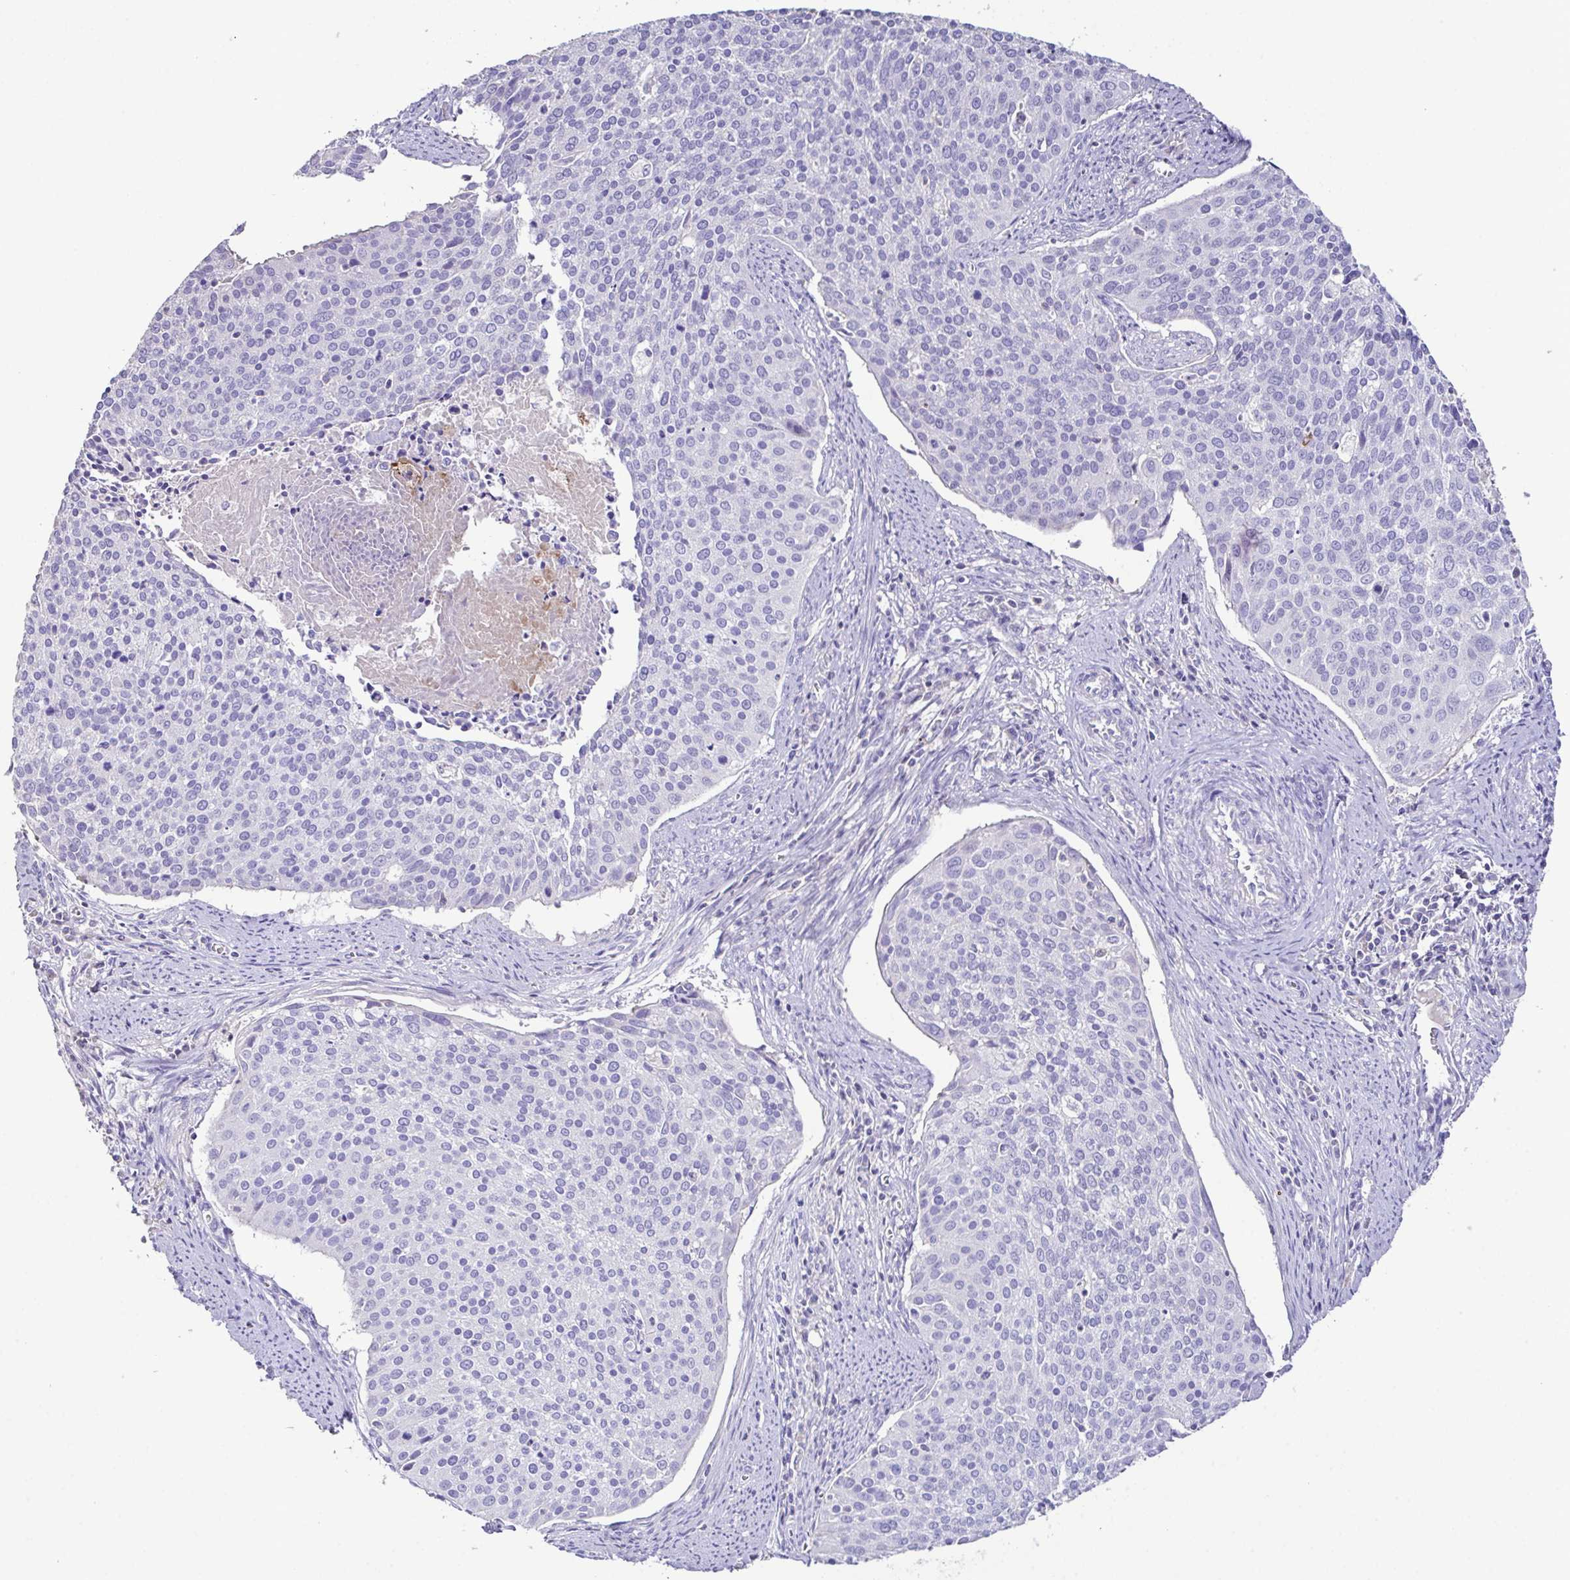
{"staining": {"intensity": "negative", "quantity": "none", "location": "none"}, "tissue": "cervical cancer", "cell_type": "Tumor cells", "image_type": "cancer", "snomed": [{"axis": "morphology", "description": "Squamous cell carcinoma, NOS"}, {"axis": "topography", "description": "Cervix"}], "caption": "An immunohistochemistry histopathology image of cervical cancer is shown. There is no staining in tumor cells of cervical cancer.", "gene": "MARCO", "patient": {"sex": "female", "age": 39}}